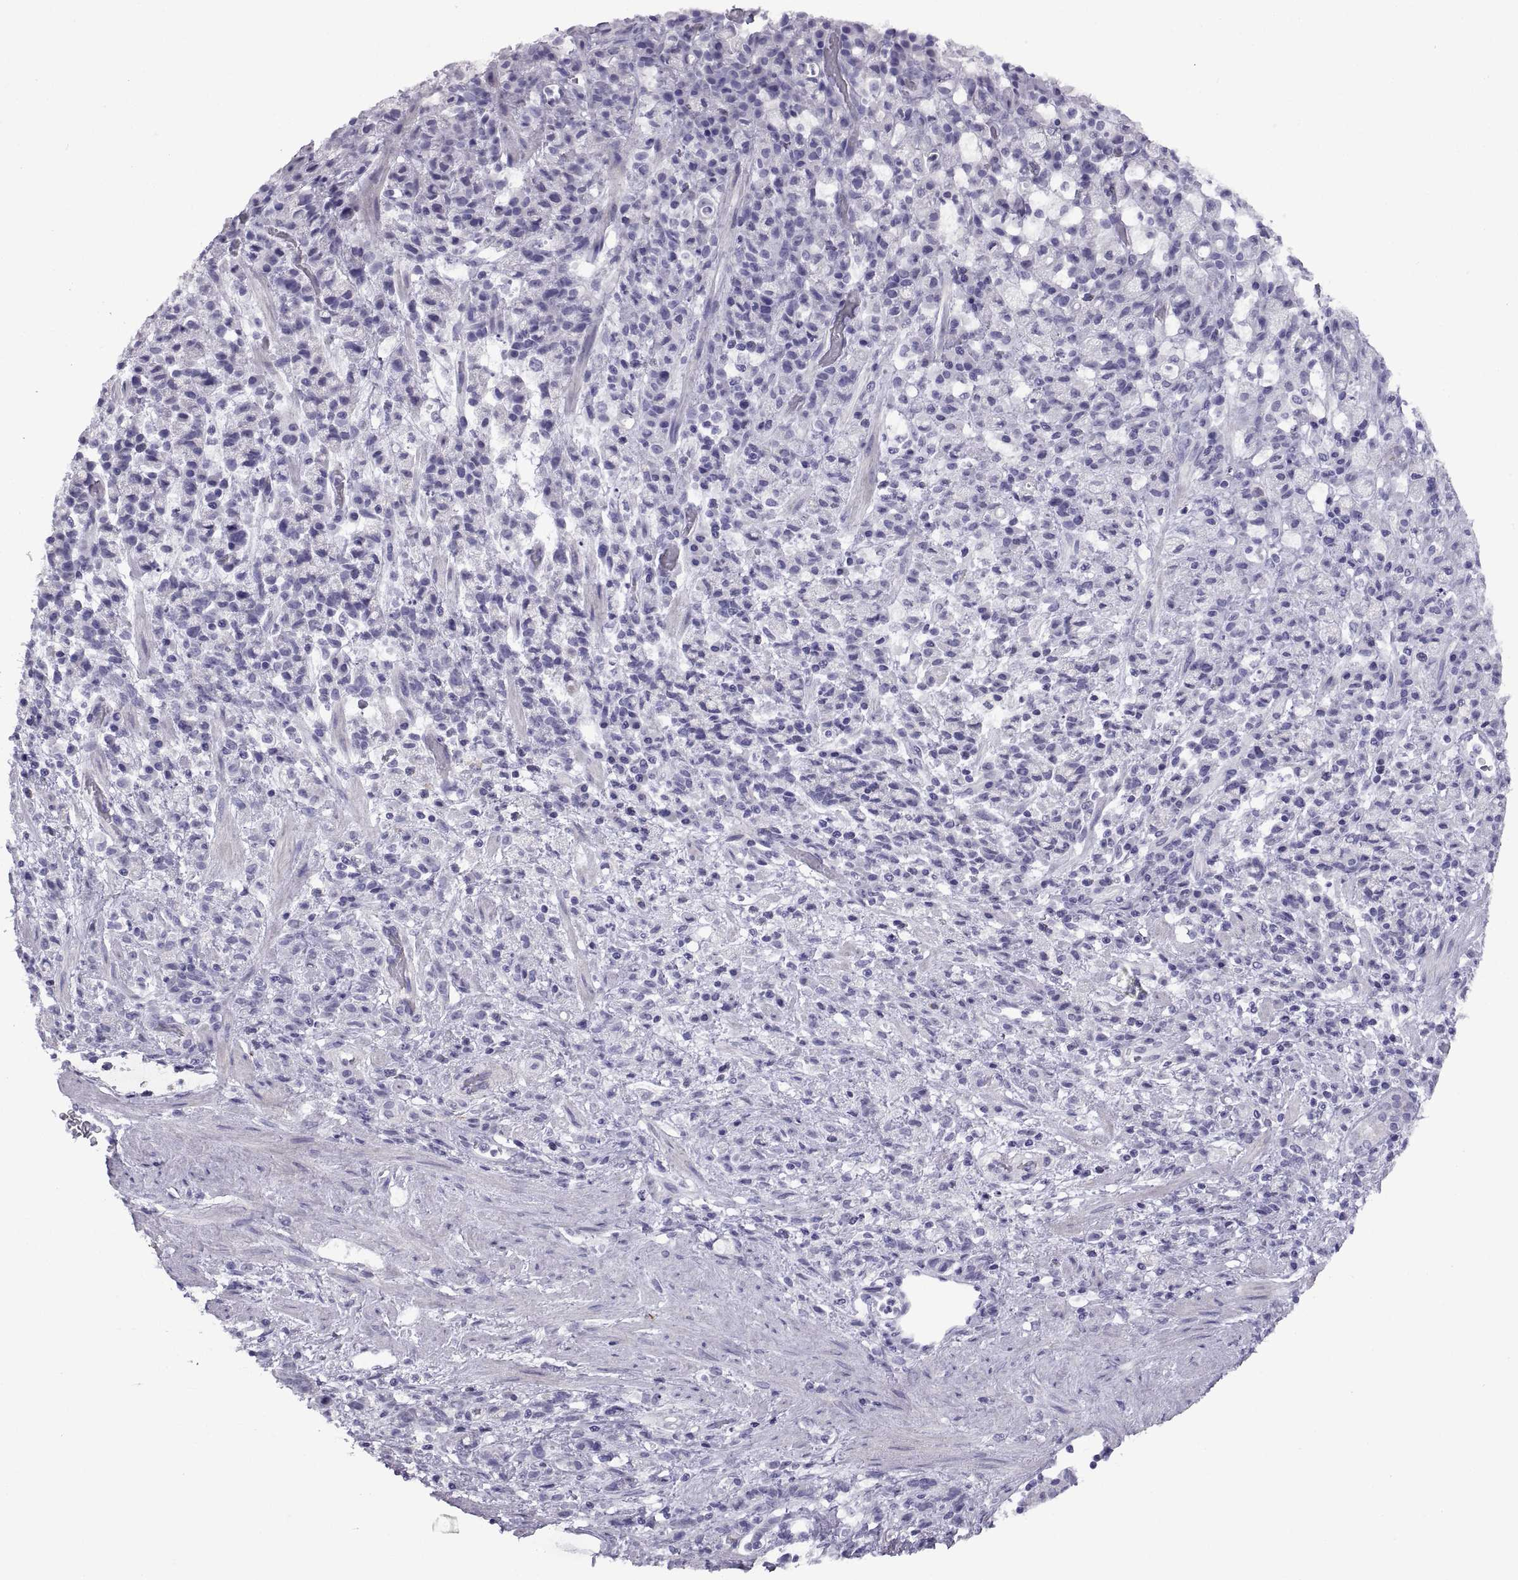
{"staining": {"intensity": "negative", "quantity": "none", "location": "none"}, "tissue": "stomach cancer", "cell_type": "Tumor cells", "image_type": "cancer", "snomed": [{"axis": "morphology", "description": "Adenocarcinoma, NOS"}, {"axis": "topography", "description": "Stomach"}], "caption": "Tumor cells are negative for brown protein staining in adenocarcinoma (stomach).", "gene": "RGS20", "patient": {"sex": "female", "age": 60}}